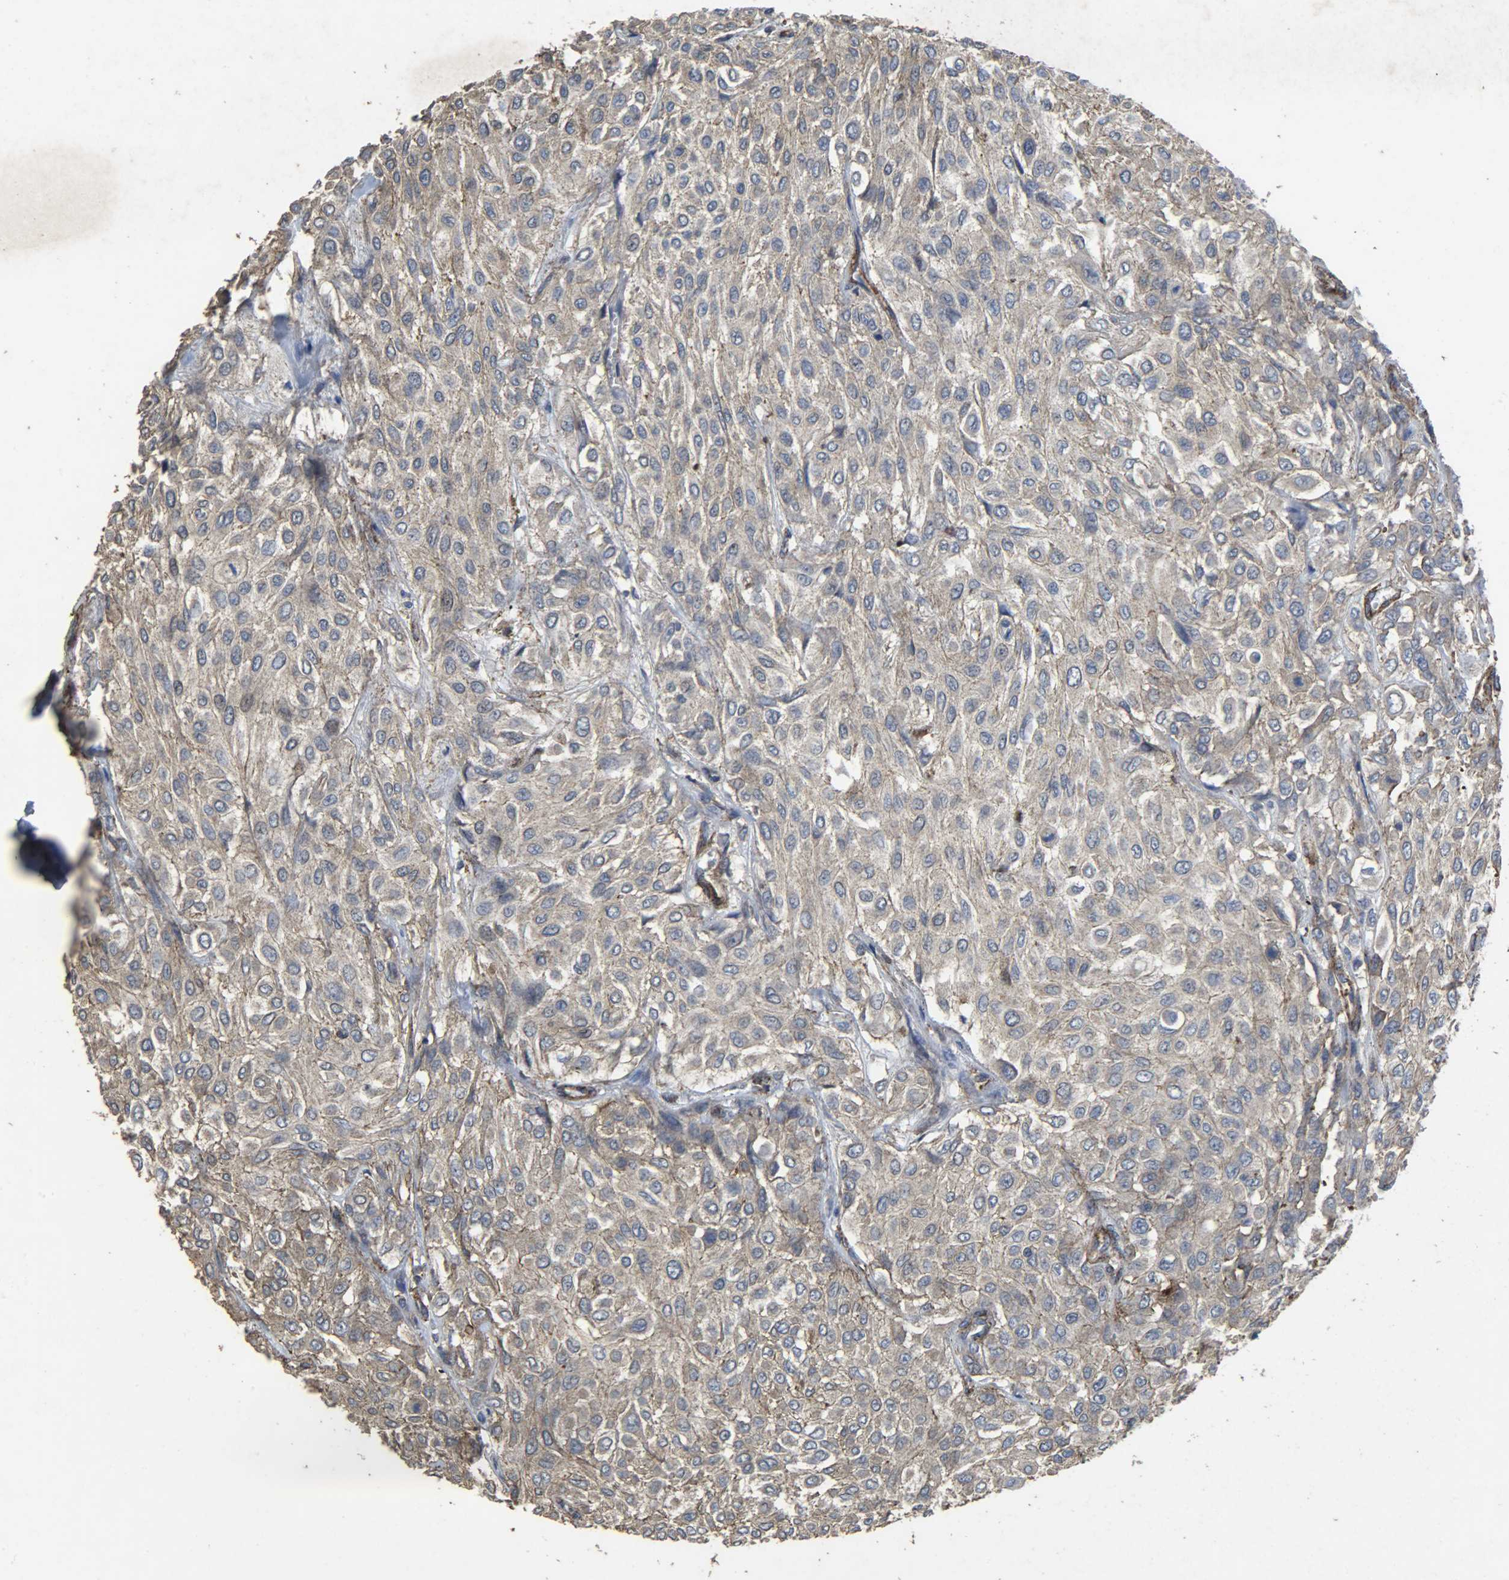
{"staining": {"intensity": "weak", "quantity": ">75%", "location": "cytoplasmic/membranous"}, "tissue": "urothelial cancer", "cell_type": "Tumor cells", "image_type": "cancer", "snomed": [{"axis": "morphology", "description": "Urothelial carcinoma, High grade"}, {"axis": "topography", "description": "Urinary bladder"}], "caption": "Immunohistochemistry (IHC) (DAB) staining of urothelial carcinoma (high-grade) reveals weak cytoplasmic/membranous protein positivity in about >75% of tumor cells.", "gene": "TPM4", "patient": {"sex": "male", "age": 57}}